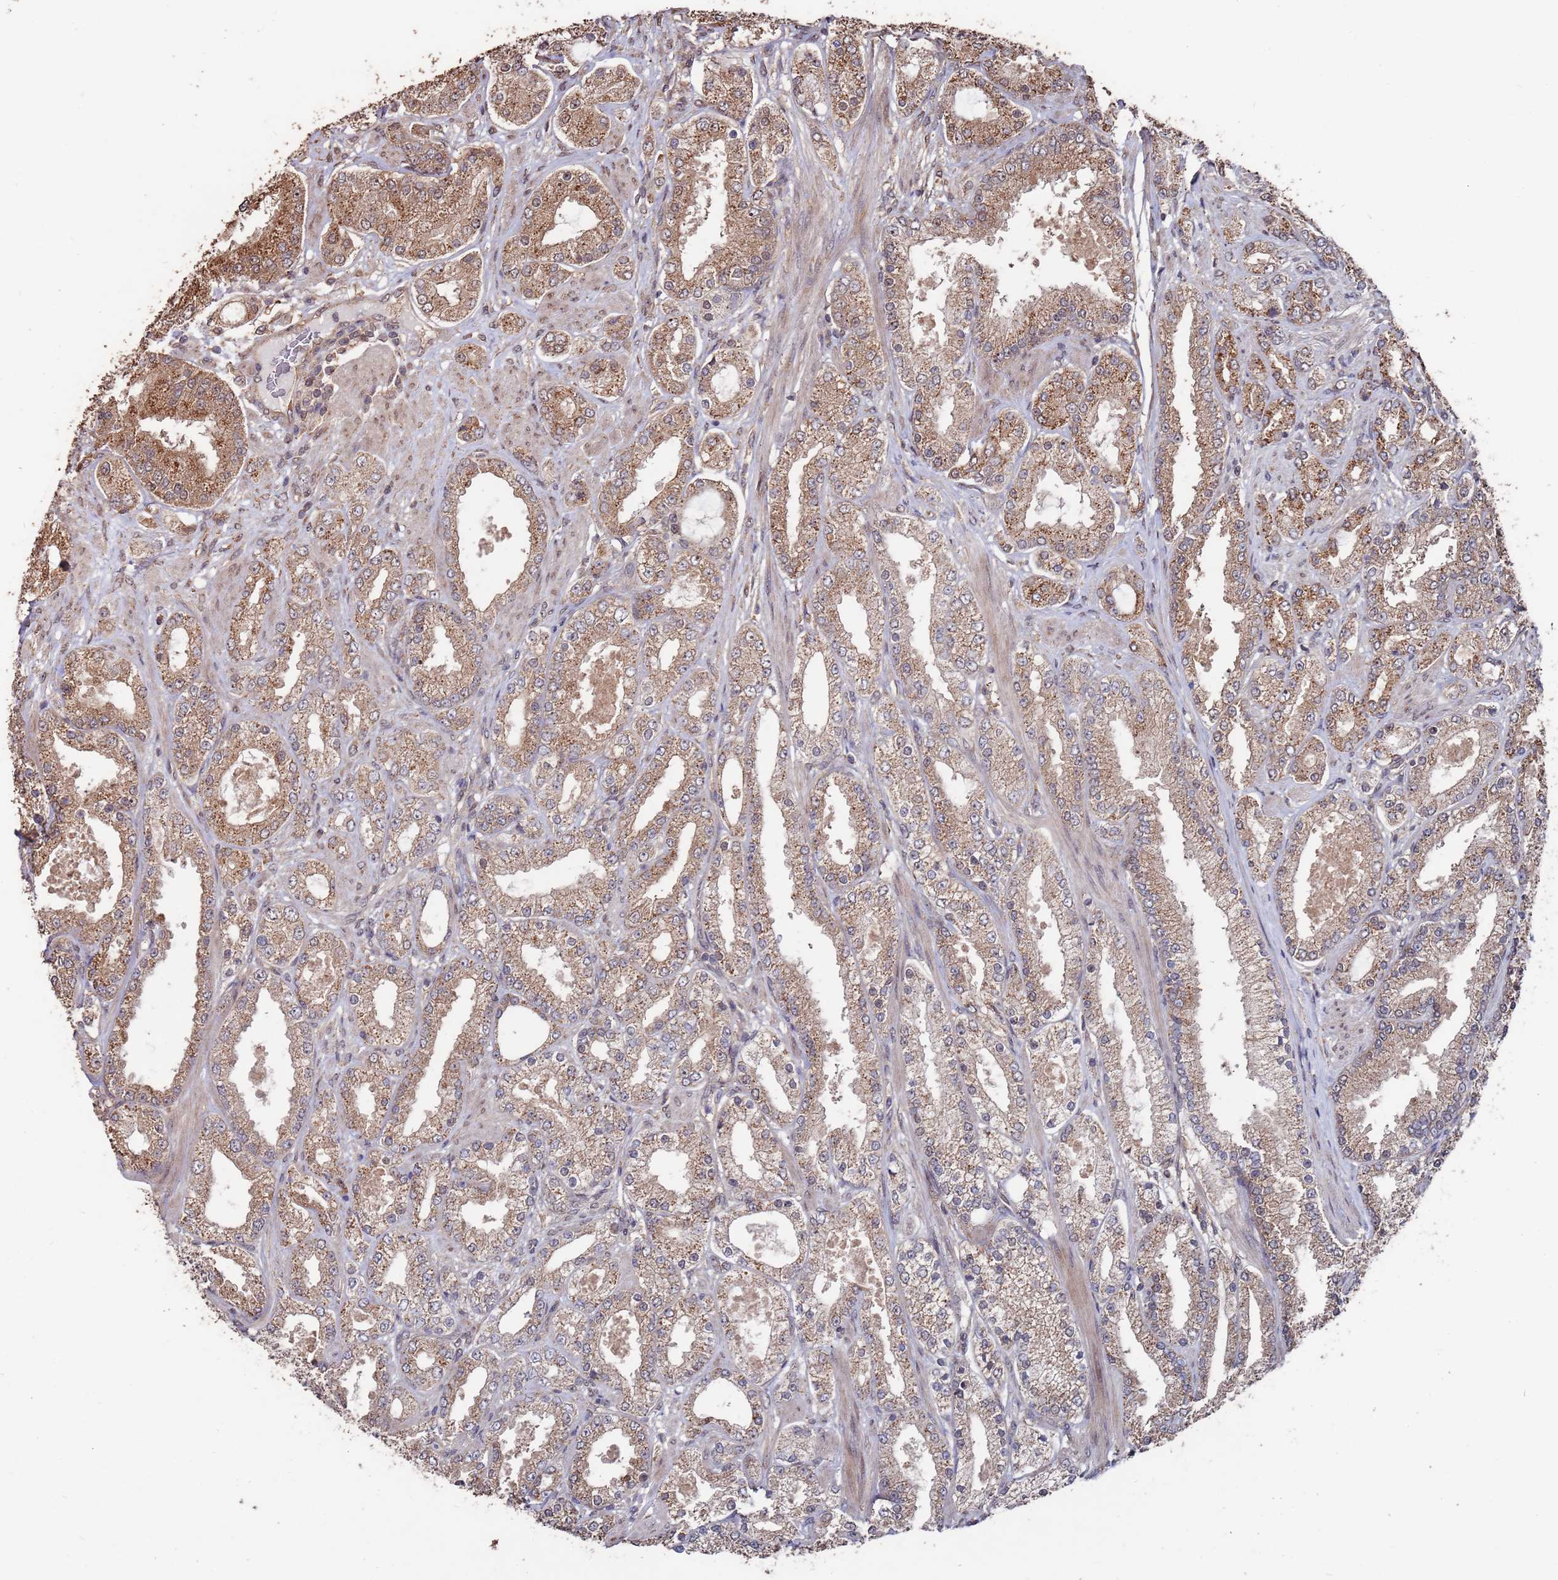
{"staining": {"intensity": "moderate", "quantity": ">75%", "location": "cytoplasmic/membranous"}, "tissue": "prostate cancer", "cell_type": "Tumor cells", "image_type": "cancer", "snomed": [{"axis": "morphology", "description": "Adenocarcinoma, High grade"}, {"axis": "topography", "description": "Prostate"}], "caption": "High-grade adenocarcinoma (prostate) tissue displays moderate cytoplasmic/membranous staining in approximately >75% of tumor cells The staining is performed using DAB brown chromogen to label protein expression. The nuclei are counter-stained blue using hematoxylin.", "gene": "PRR7", "patient": {"sex": "male", "age": 68}}